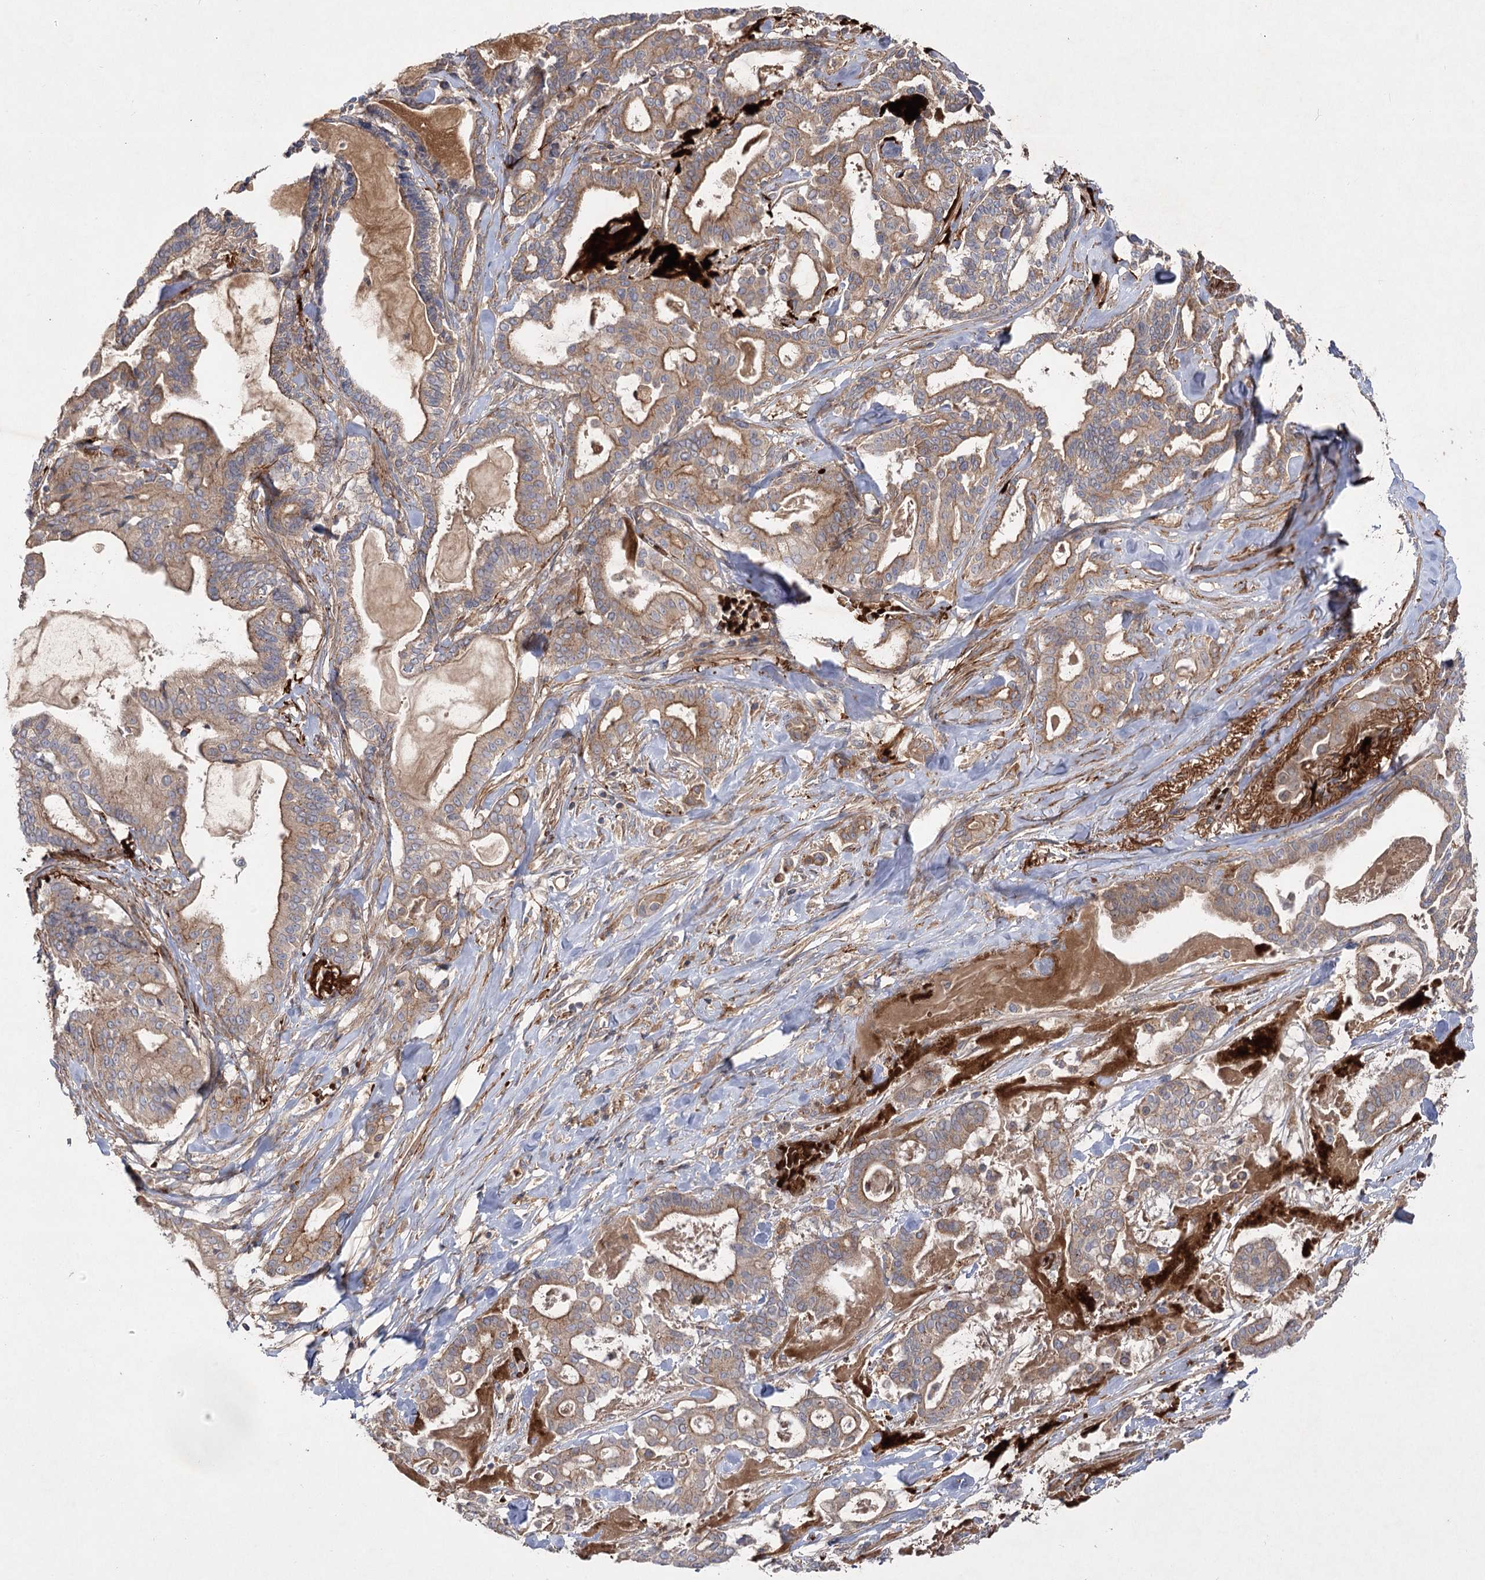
{"staining": {"intensity": "moderate", "quantity": ">75%", "location": "cytoplasmic/membranous"}, "tissue": "pancreatic cancer", "cell_type": "Tumor cells", "image_type": "cancer", "snomed": [{"axis": "morphology", "description": "Adenocarcinoma, NOS"}, {"axis": "topography", "description": "Pancreas"}], "caption": "High-magnification brightfield microscopy of pancreatic cancer stained with DAB (3,3'-diaminobenzidine) (brown) and counterstained with hematoxylin (blue). tumor cells exhibit moderate cytoplasmic/membranous positivity is appreciated in about>75% of cells.", "gene": "KIAA0825", "patient": {"sex": "male", "age": 63}}